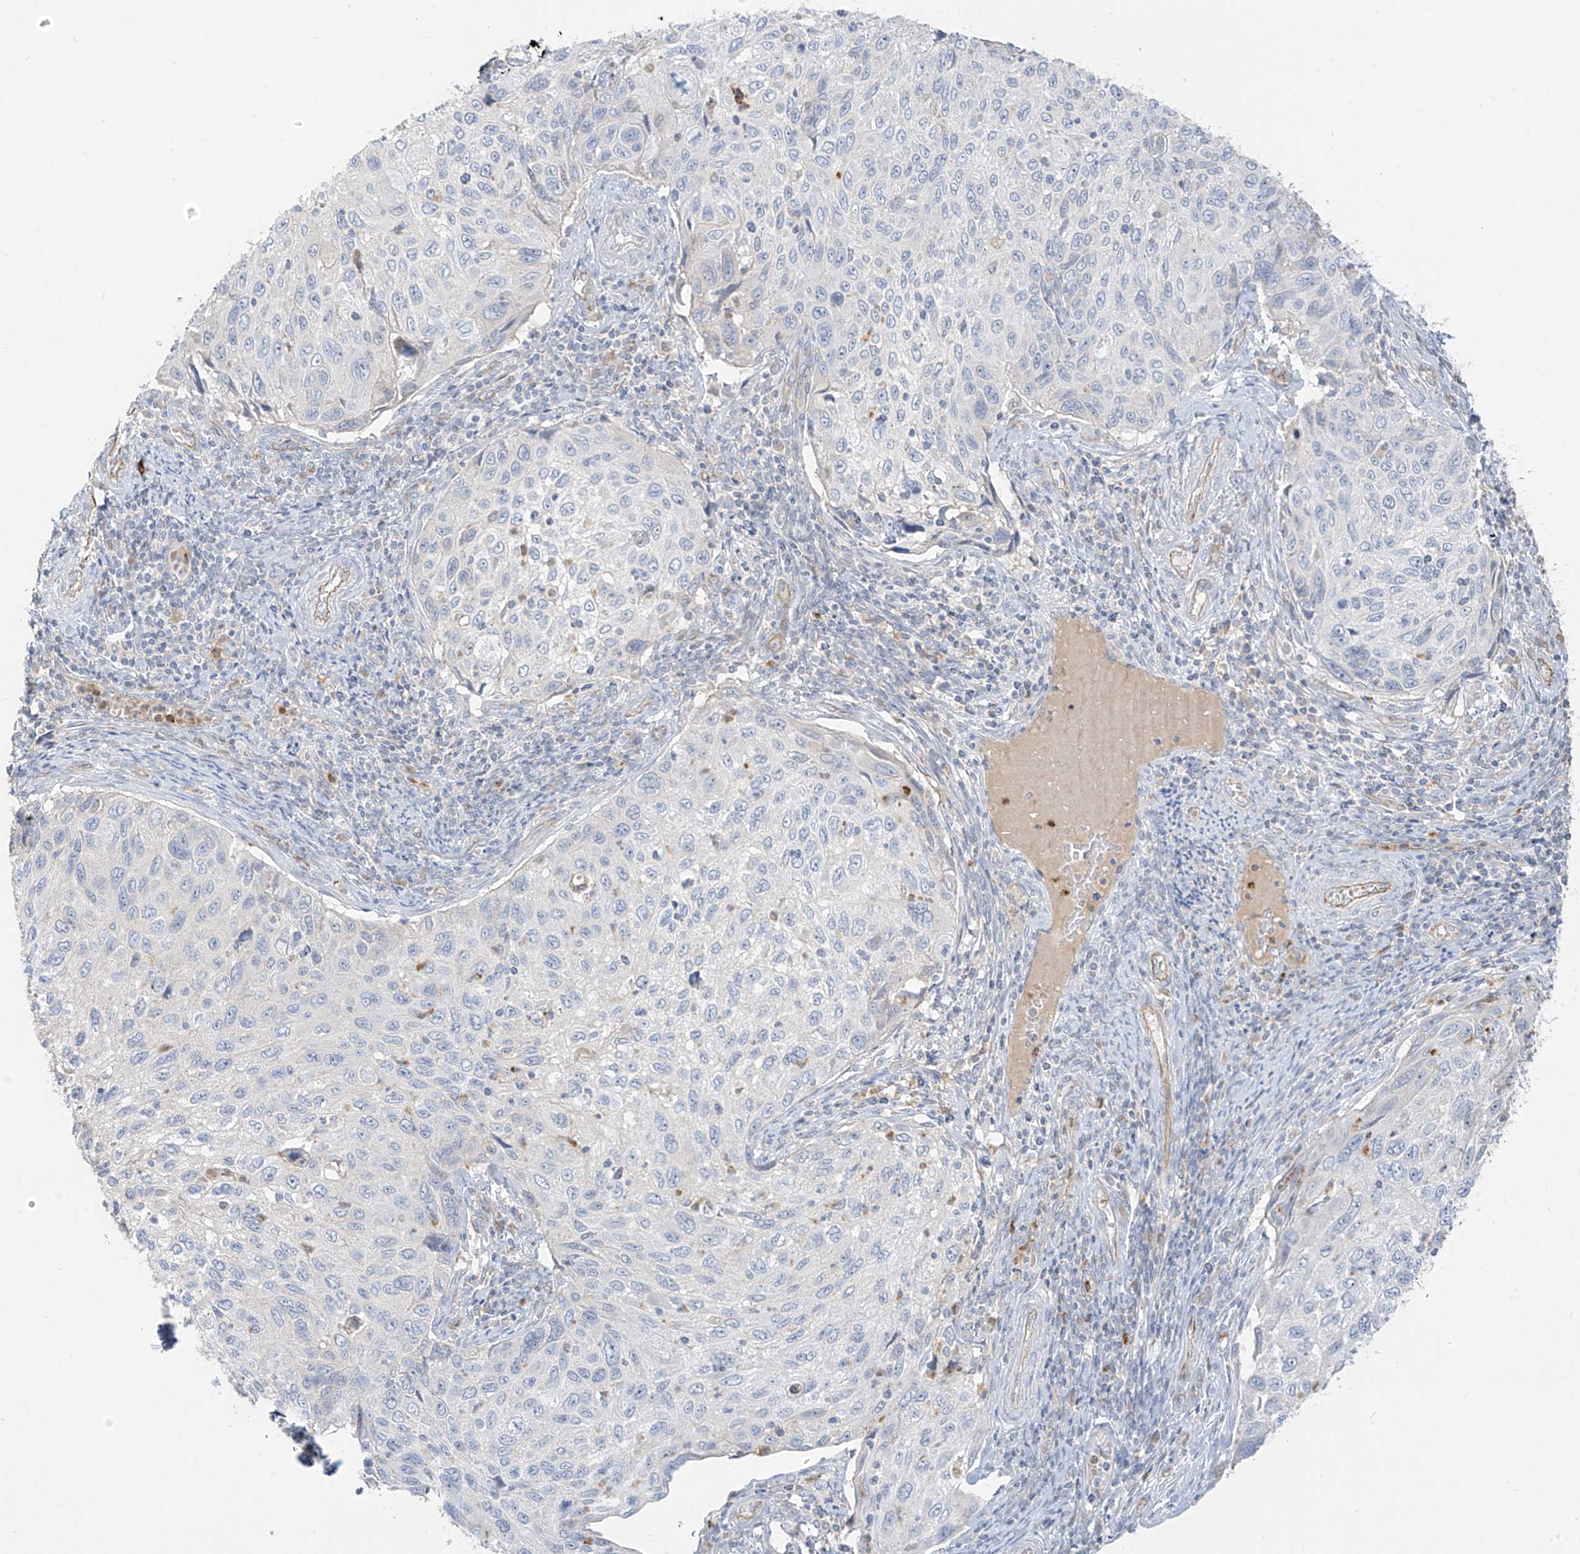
{"staining": {"intensity": "negative", "quantity": "none", "location": "none"}, "tissue": "cervical cancer", "cell_type": "Tumor cells", "image_type": "cancer", "snomed": [{"axis": "morphology", "description": "Squamous cell carcinoma, NOS"}, {"axis": "topography", "description": "Cervix"}], "caption": "High power microscopy photomicrograph of an immunohistochemistry (IHC) micrograph of cervical cancer, revealing no significant staining in tumor cells. (DAB (3,3'-diaminobenzidine) immunohistochemistry (IHC) visualized using brightfield microscopy, high magnification).", "gene": "C2orf42", "patient": {"sex": "female", "age": 70}}